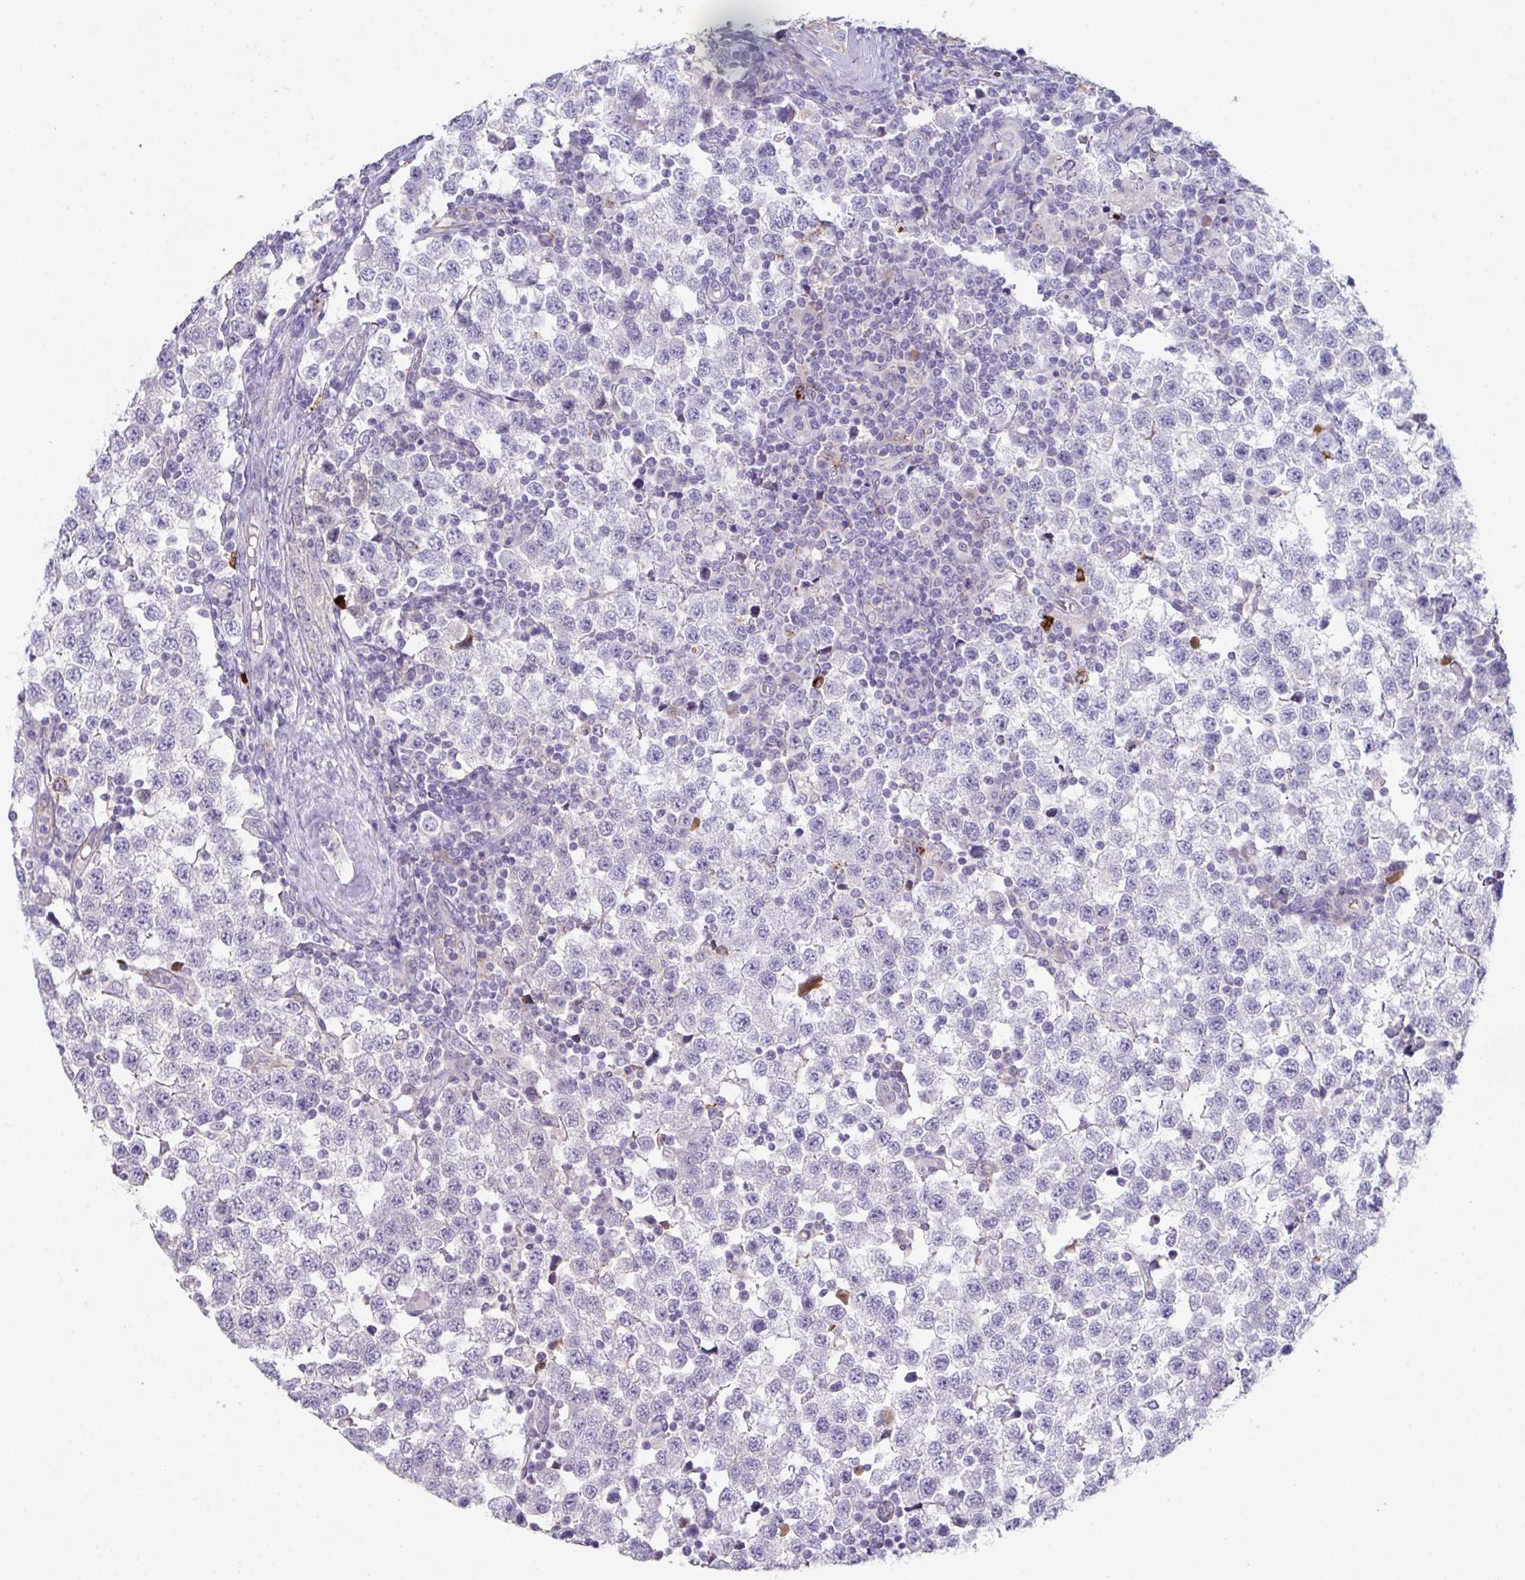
{"staining": {"intensity": "negative", "quantity": "none", "location": "none"}, "tissue": "testis cancer", "cell_type": "Tumor cells", "image_type": "cancer", "snomed": [{"axis": "morphology", "description": "Seminoma, NOS"}, {"axis": "topography", "description": "Testis"}], "caption": "An immunohistochemistry micrograph of testis seminoma is shown. There is no staining in tumor cells of testis seminoma.", "gene": "ADAM21", "patient": {"sex": "male", "age": 34}}